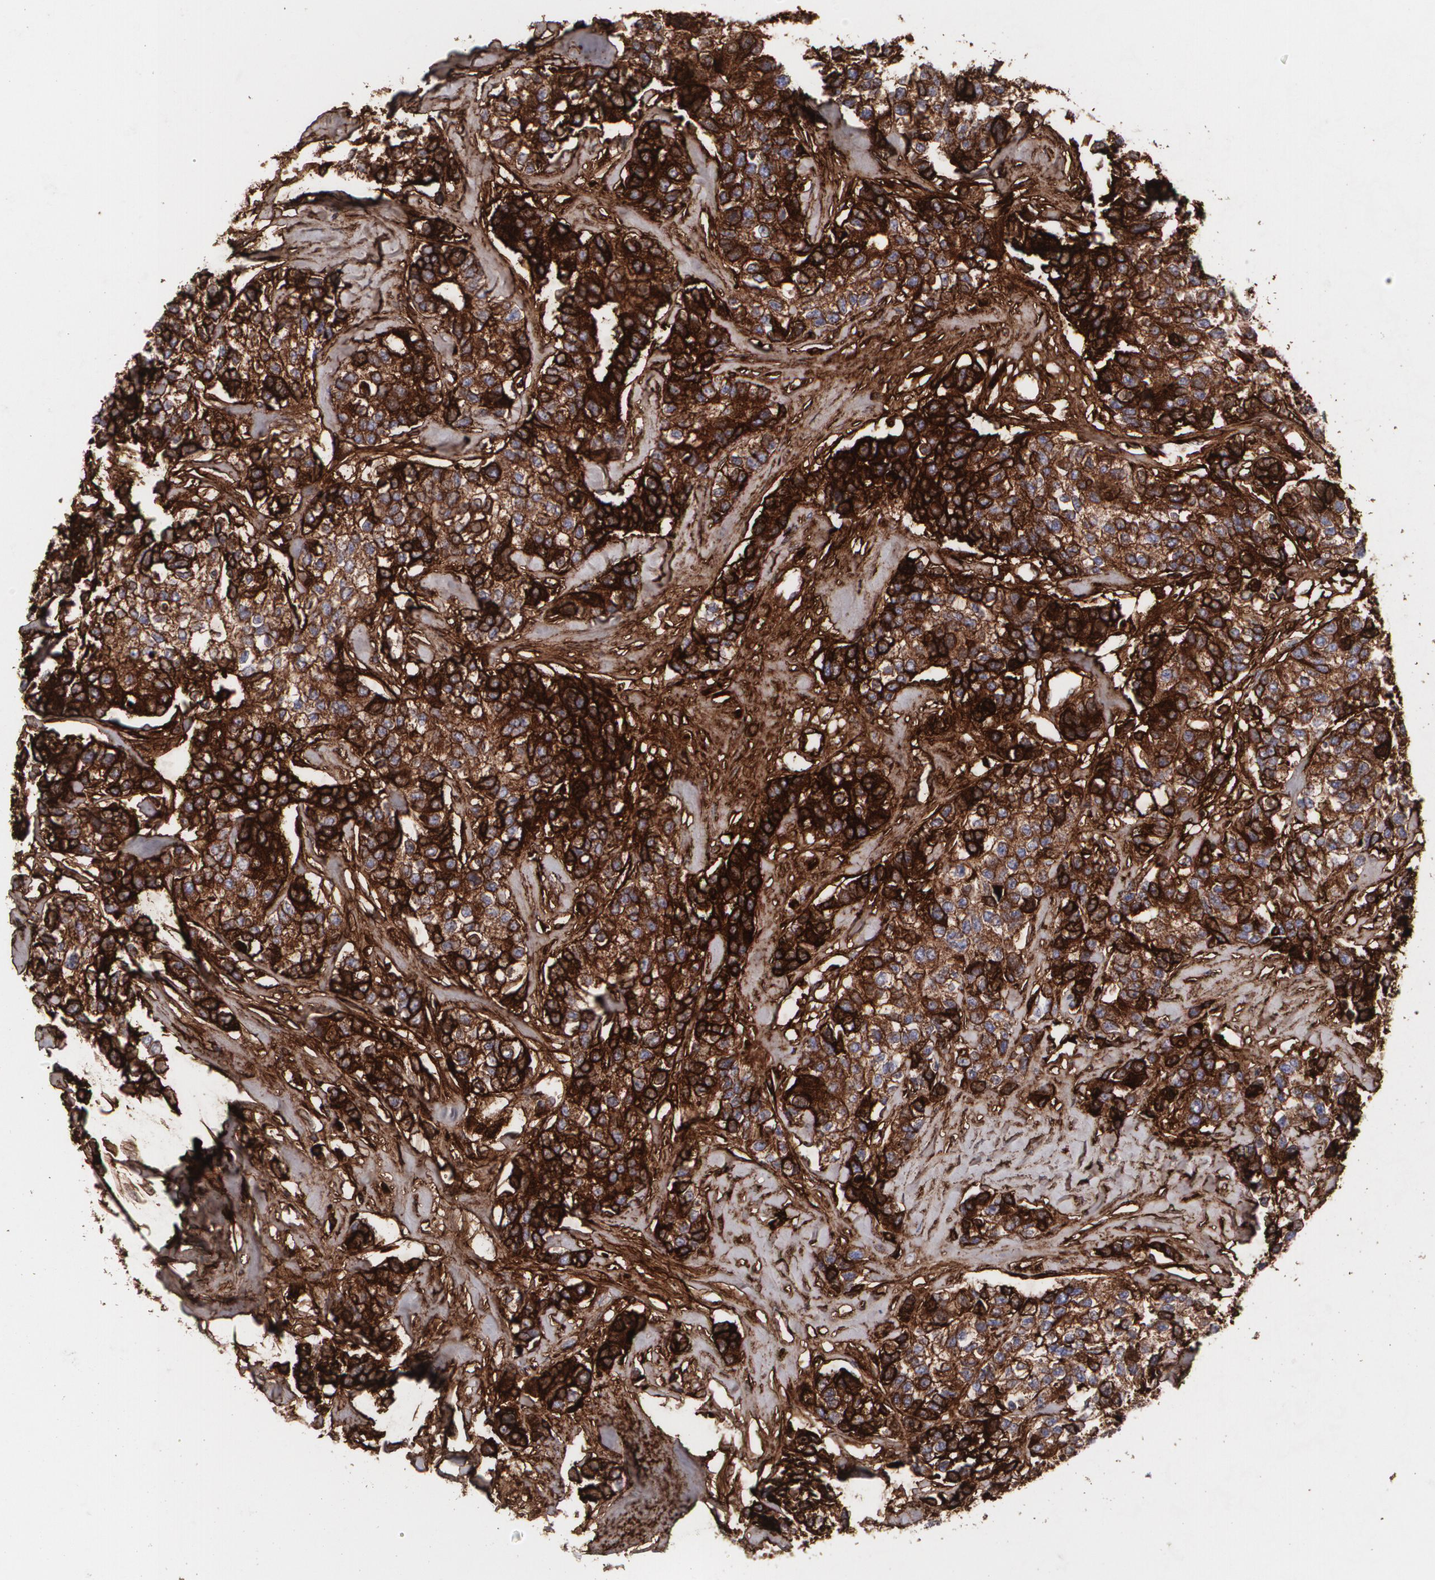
{"staining": {"intensity": "moderate", "quantity": ">75%", "location": "cytoplasmic/membranous"}, "tissue": "breast cancer", "cell_type": "Tumor cells", "image_type": "cancer", "snomed": [{"axis": "morphology", "description": "Duct carcinoma"}, {"axis": "topography", "description": "Breast"}], "caption": "This histopathology image reveals immunohistochemistry staining of breast invasive ductal carcinoma, with medium moderate cytoplasmic/membranous staining in about >75% of tumor cells.", "gene": "FBLN1", "patient": {"sex": "female", "age": 51}}